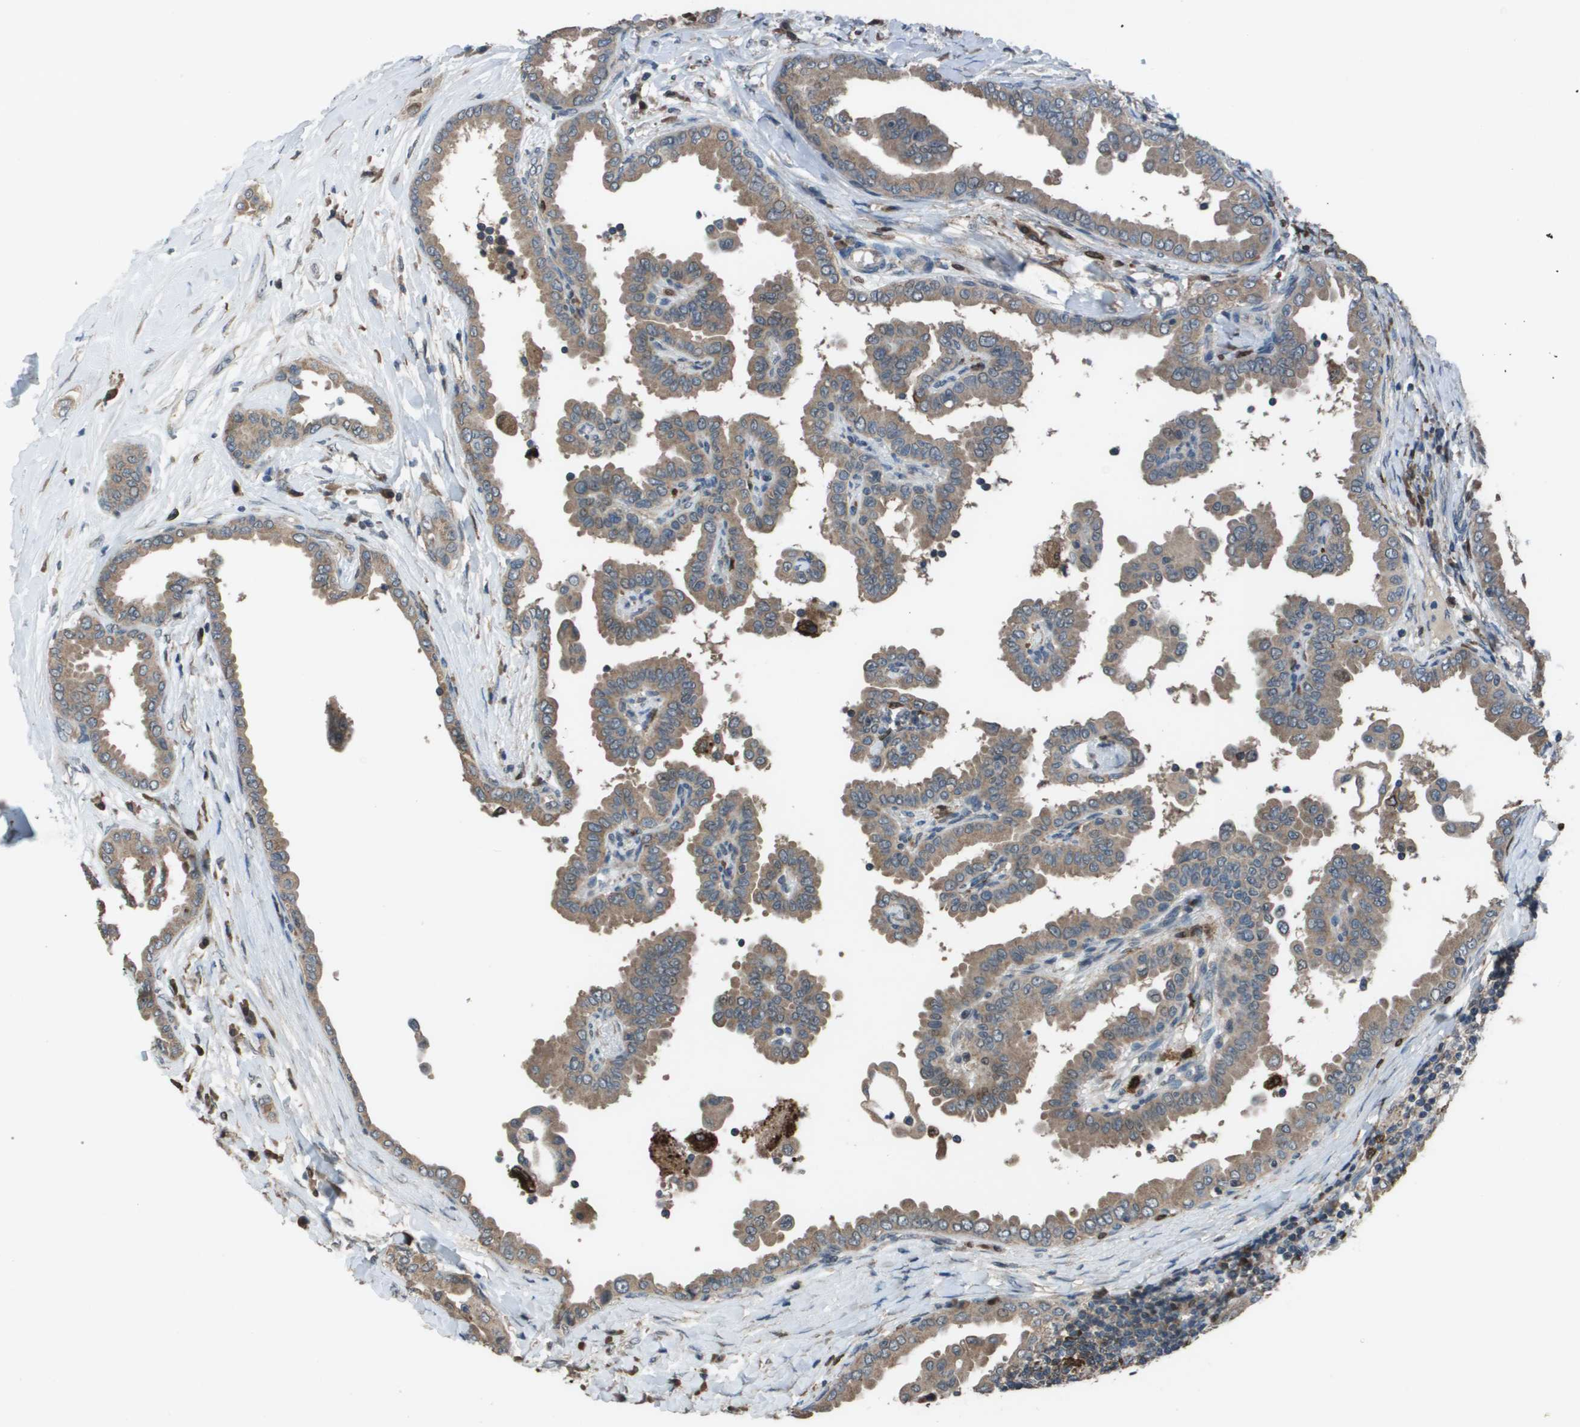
{"staining": {"intensity": "weak", "quantity": ">75%", "location": "cytoplasmic/membranous"}, "tissue": "thyroid cancer", "cell_type": "Tumor cells", "image_type": "cancer", "snomed": [{"axis": "morphology", "description": "Papillary adenocarcinoma, NOS"}, {"axis": "topography", "description": "Thyroid gland"}], "caption": "Immunohistochemistry of thyroid cancer demonstrates low levels of weak cytoplasmic/membranous positivity in about >75% of tumor cells. Ihc stains the protein in brown and the nuclei are stained blue.", "gene": "GOSR2", "patient": {"sex": "male", "age": 33}}